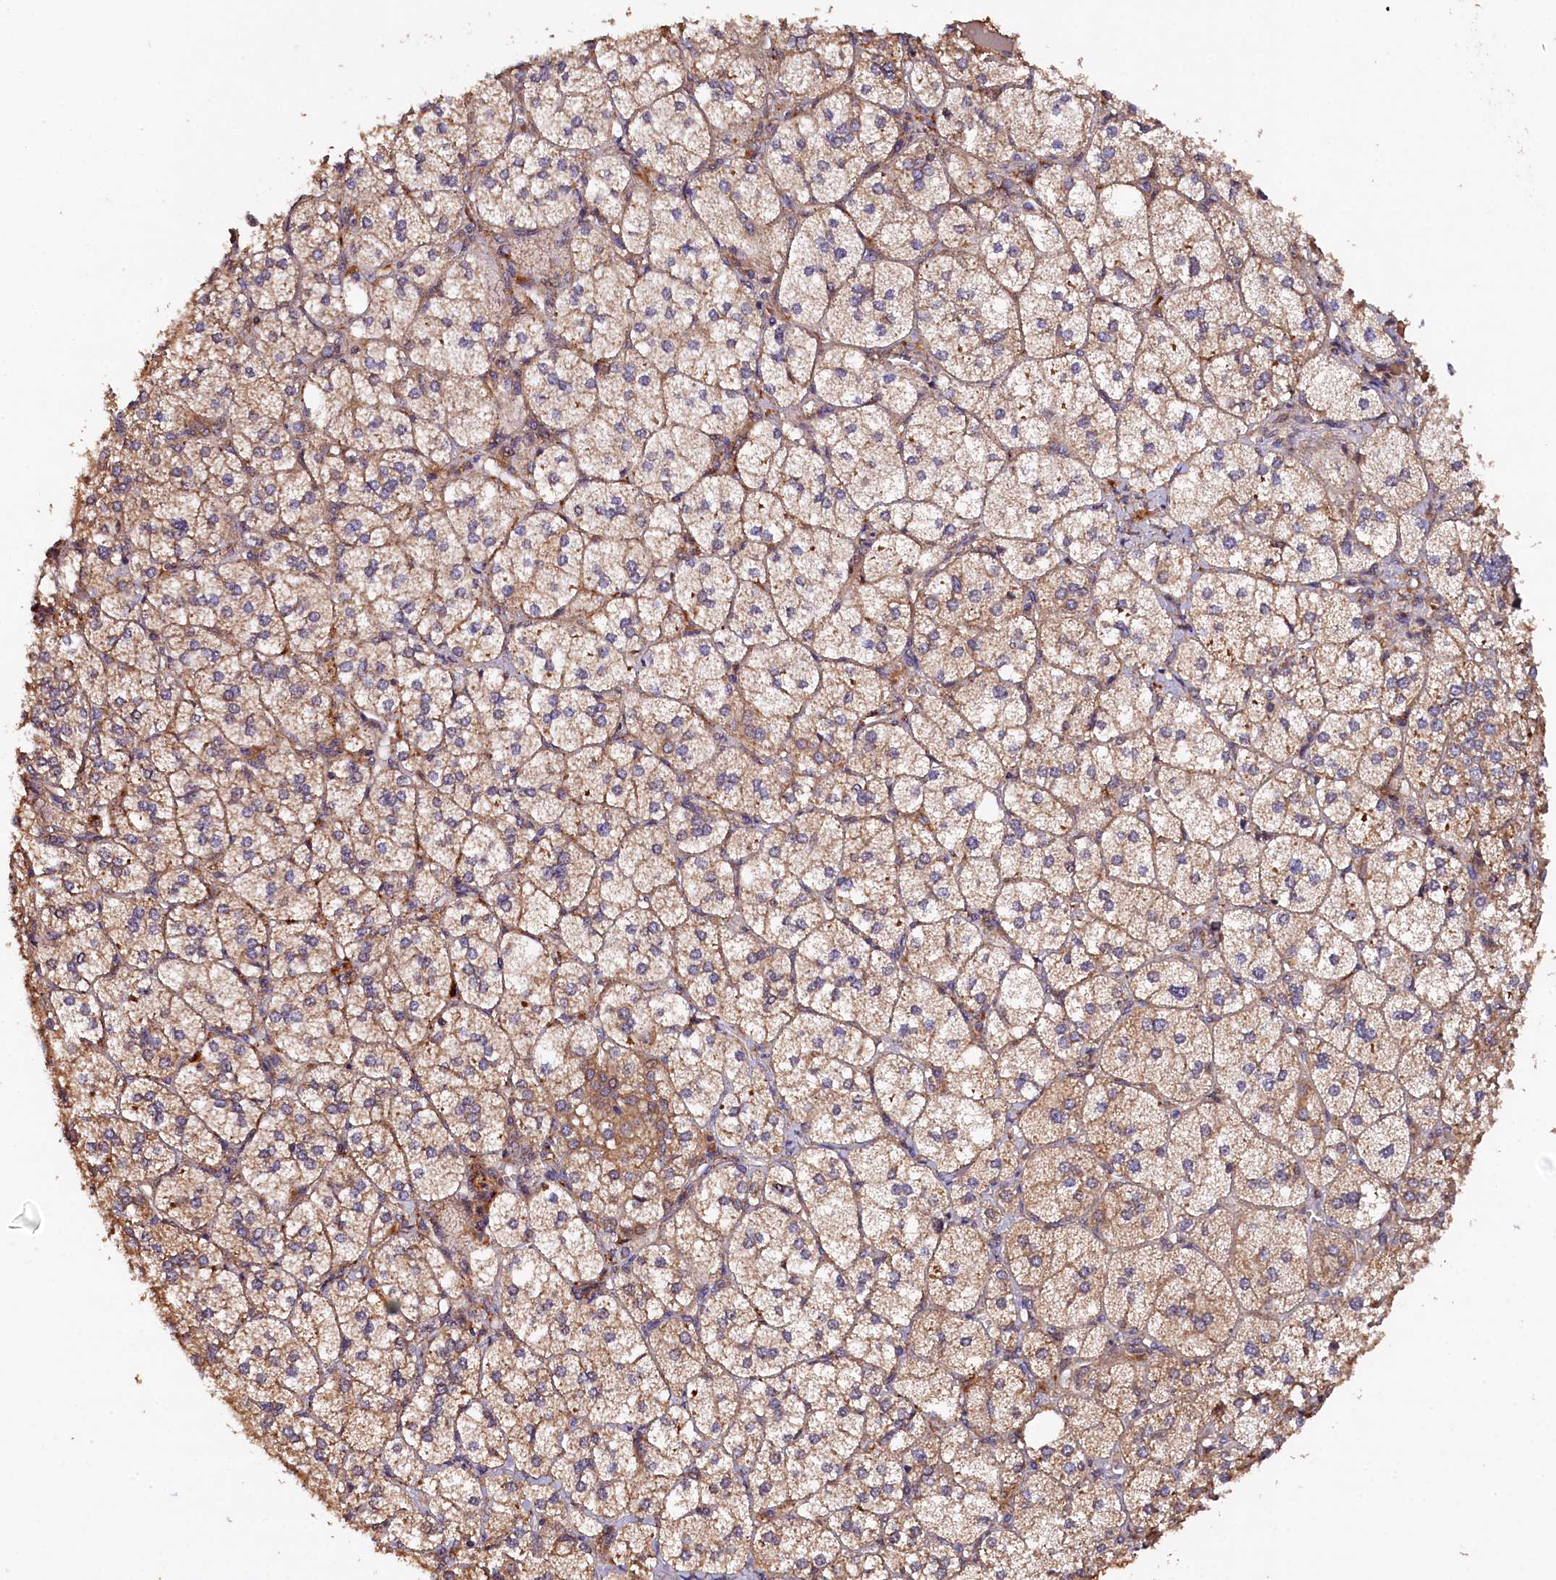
{"staining": {"intensity": "moderate", "quantity": ">75%", "location": "cytoplasmic/membranous"}, "tissue": "adrenal gland", "cell_type": "Glandular cells", "image_type": "normal", "snomed": [{"axis": "morphology", "description": "Normal tissue, NOS"}, {"axis": "topography", "description": "Adrenal gland"}], "caption": "Adrenal gland stained with immunohistochemistry (IHC) shows moderate cytoplasmic/membranous expression in approximately >75% of glandular cells. (DAB IHC, brown staining for protein, blue staining for nuclei).", "gene": "KLC2", "patient": {"sex": "female", "age": 61}}